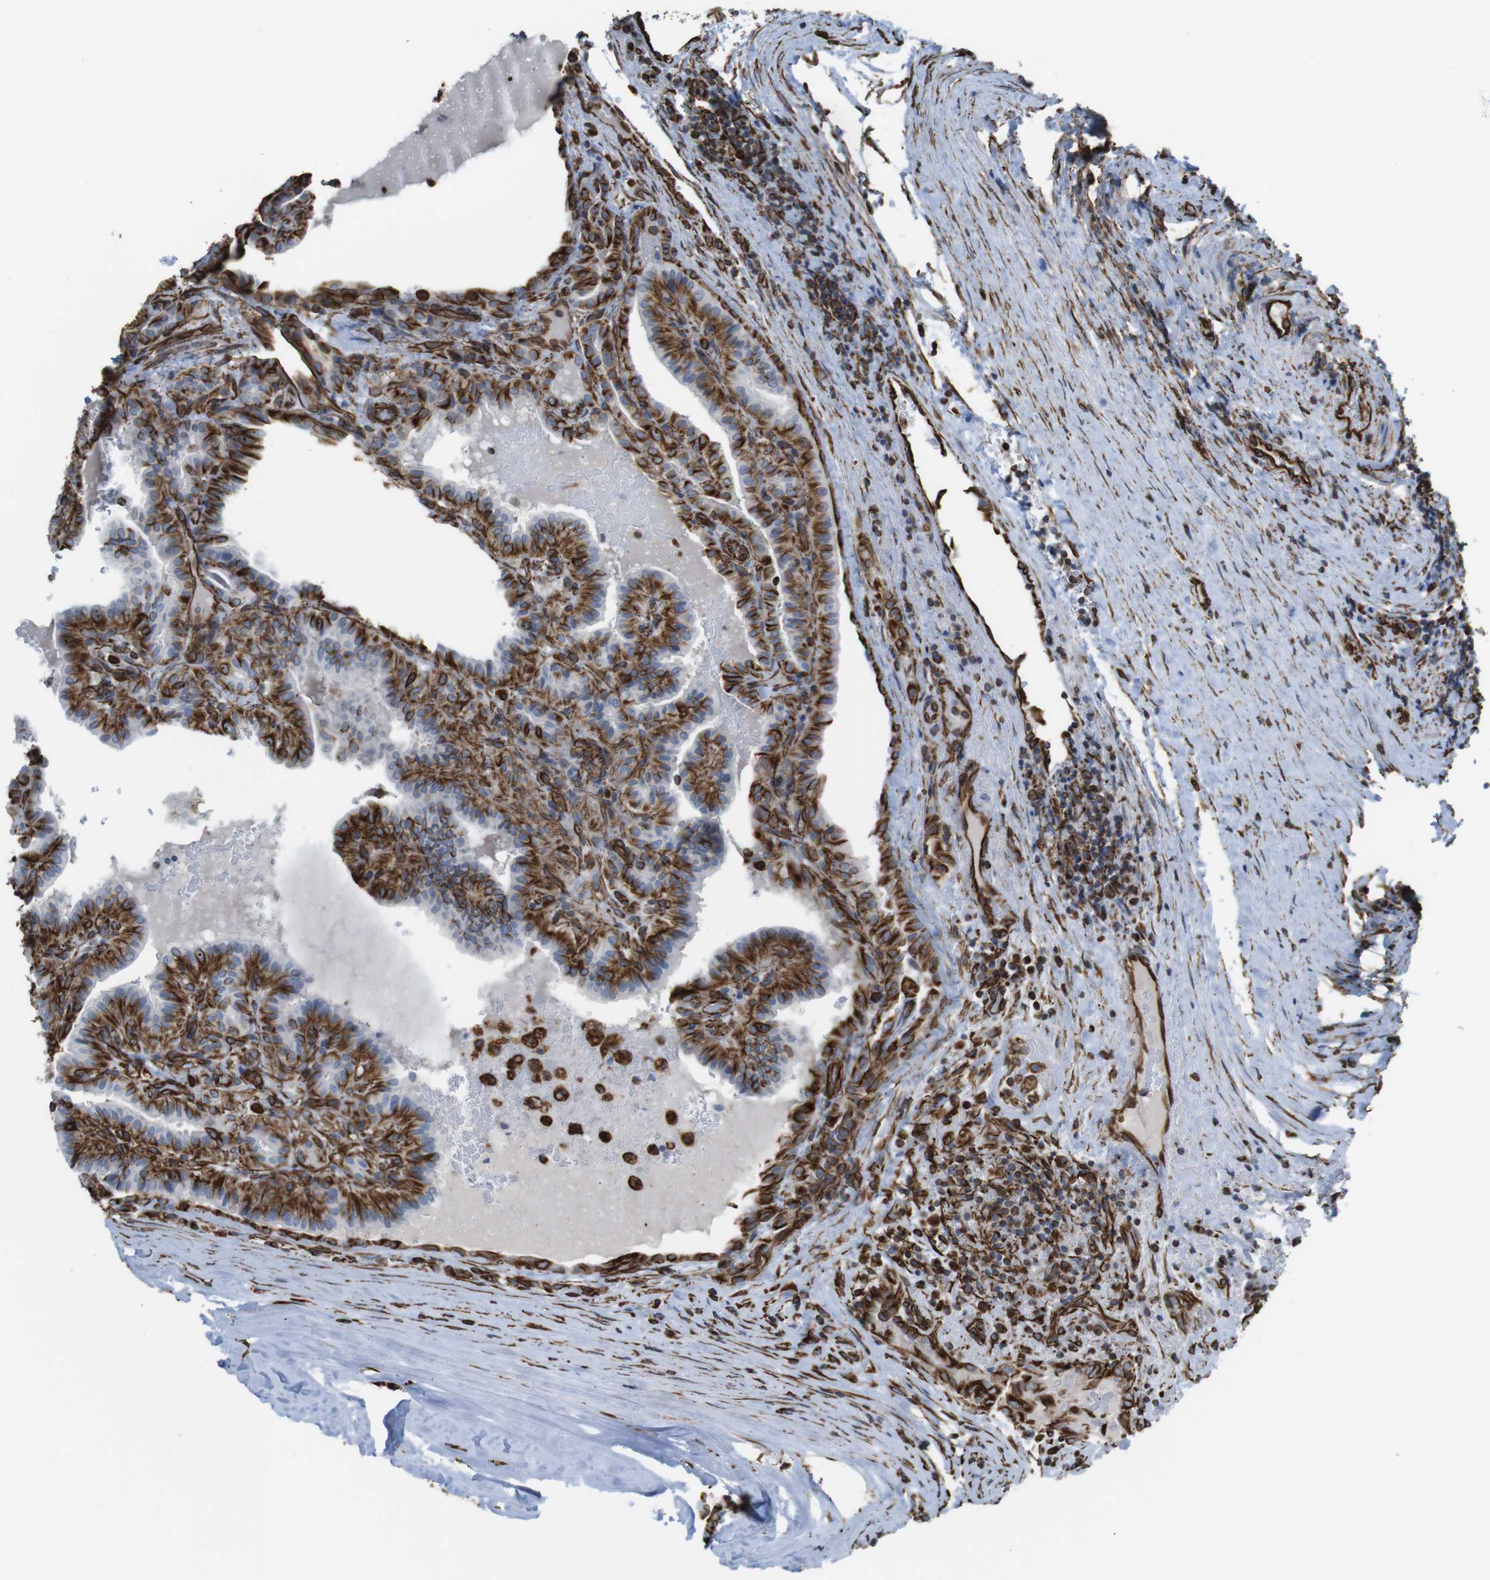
{"staining": {"intensity": "strong", "quantity": ">75%", "location": "cytoplasmic/membranous"}, "tissue": "thyroid cancer", "cell_type": "Tumor cells", "image_type": "cancer", "snomed": [{"axis": "morphology", "description": "Papillary adenocarcinoma, NOS"}, {"axis": "topography", "description": "Thyroid gland"}], "caption": "Immunohistochemistry of human papillary adenocarcinoma (thyroid) reveals high levels of strong cytoplasmic/membranous staining in about >75% of tumor cells. (DAB (3,3'-diaminobenzidine) = brown stain, brightfield microscopy at high magnification).", "gene": "RALGPS1", "patient": {"sex": "male", "age": 77}}